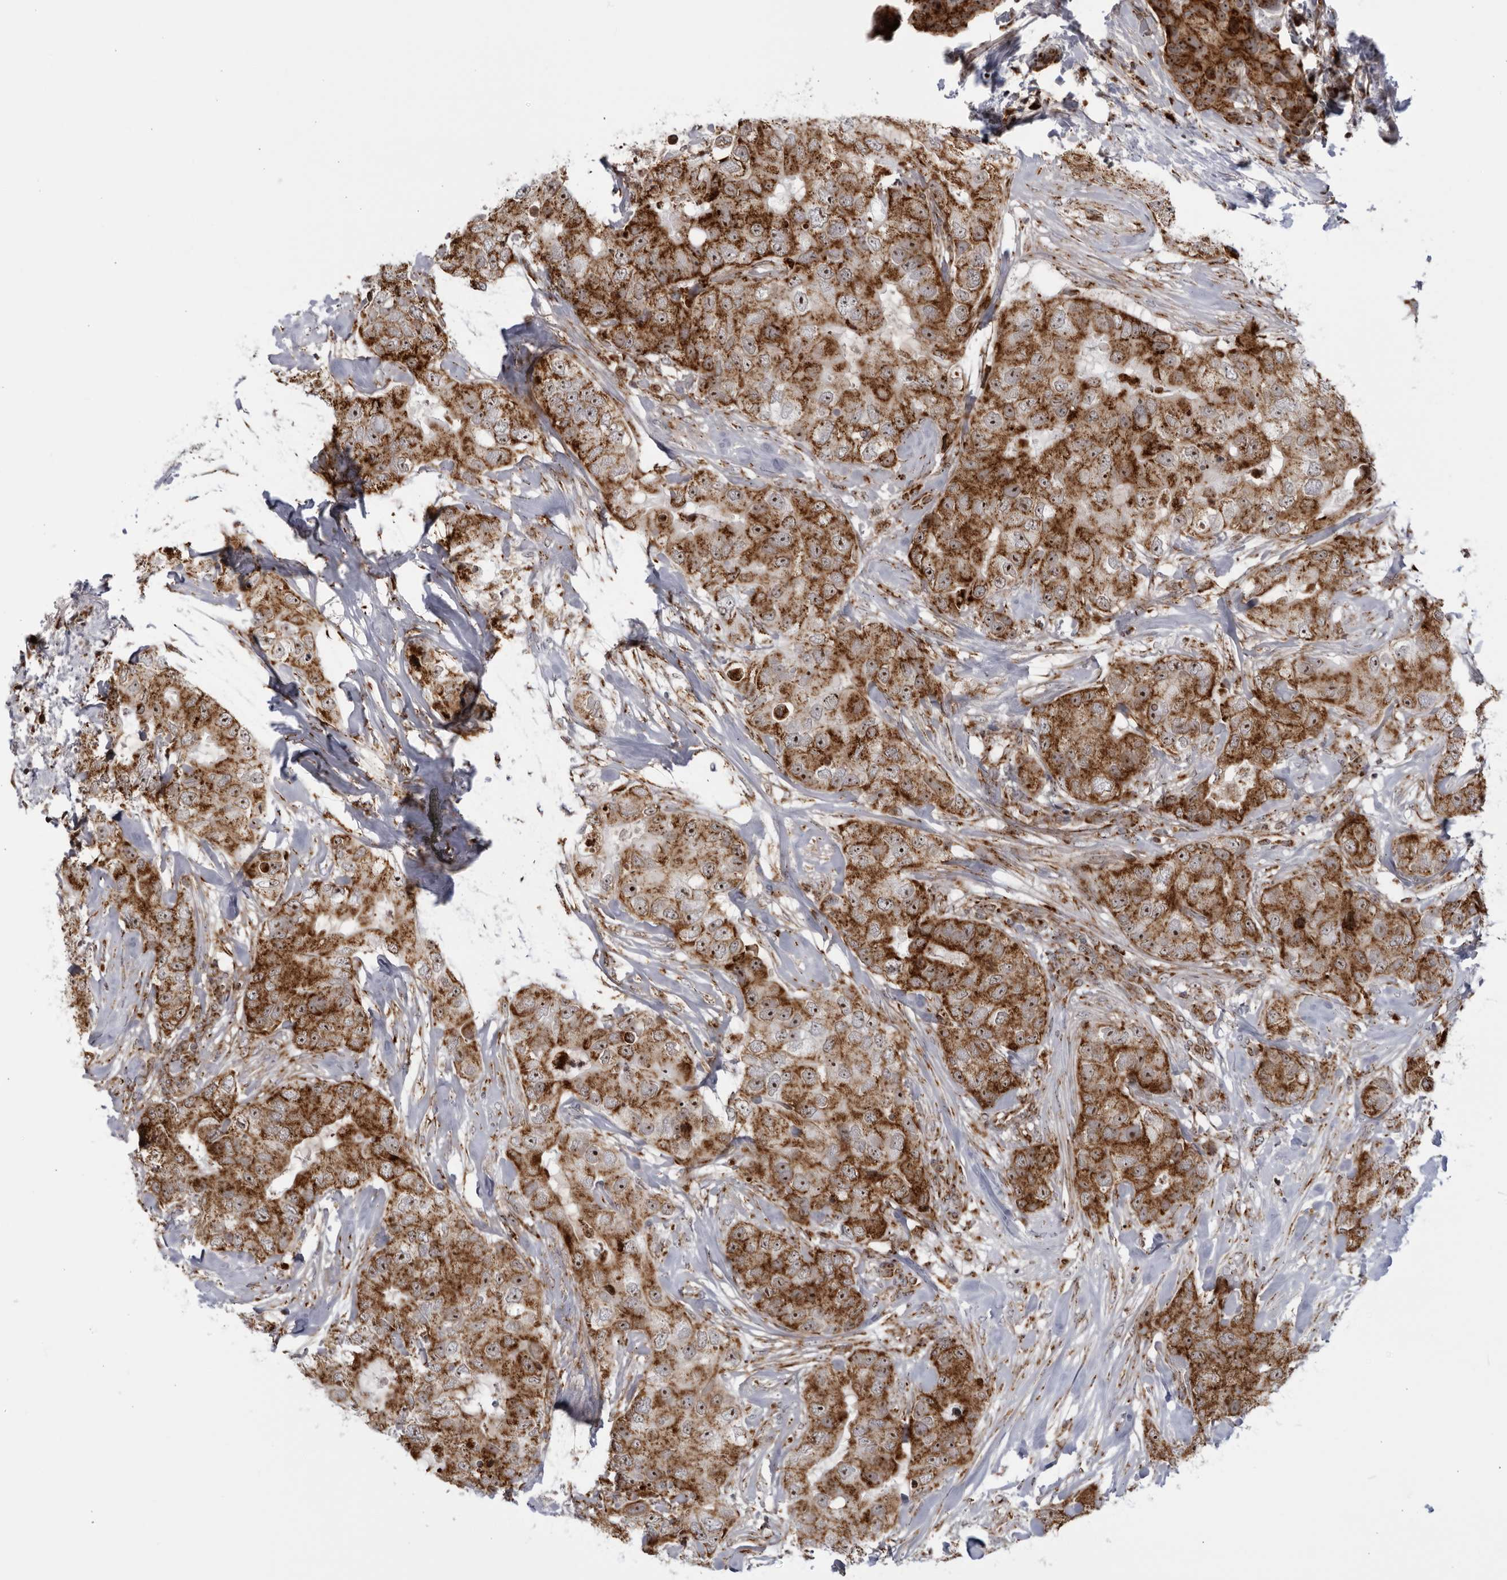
{"staining": {"intensity": "strong", "quantity": ">75%", "location": "cytoplasmic/membranous,nuclear"}, "tissue": "breast cancer", "cell_type": "Tumor cells", "image_type": "cancer", "snomed": [{"axis": "morphology", "description": "Duct carcinoma"}, {"axis": "topography", "description": "Breast"}], "caption": "This photomicrograph demonstrates IHC staining of human breast cancer (intraductal carcinoma), with high strong cytoplasmic/membranous and nuclear expression in about >75% of tumor cells.", "gene": "RBM34", "patient": {"sex": "female", "age": 62}}